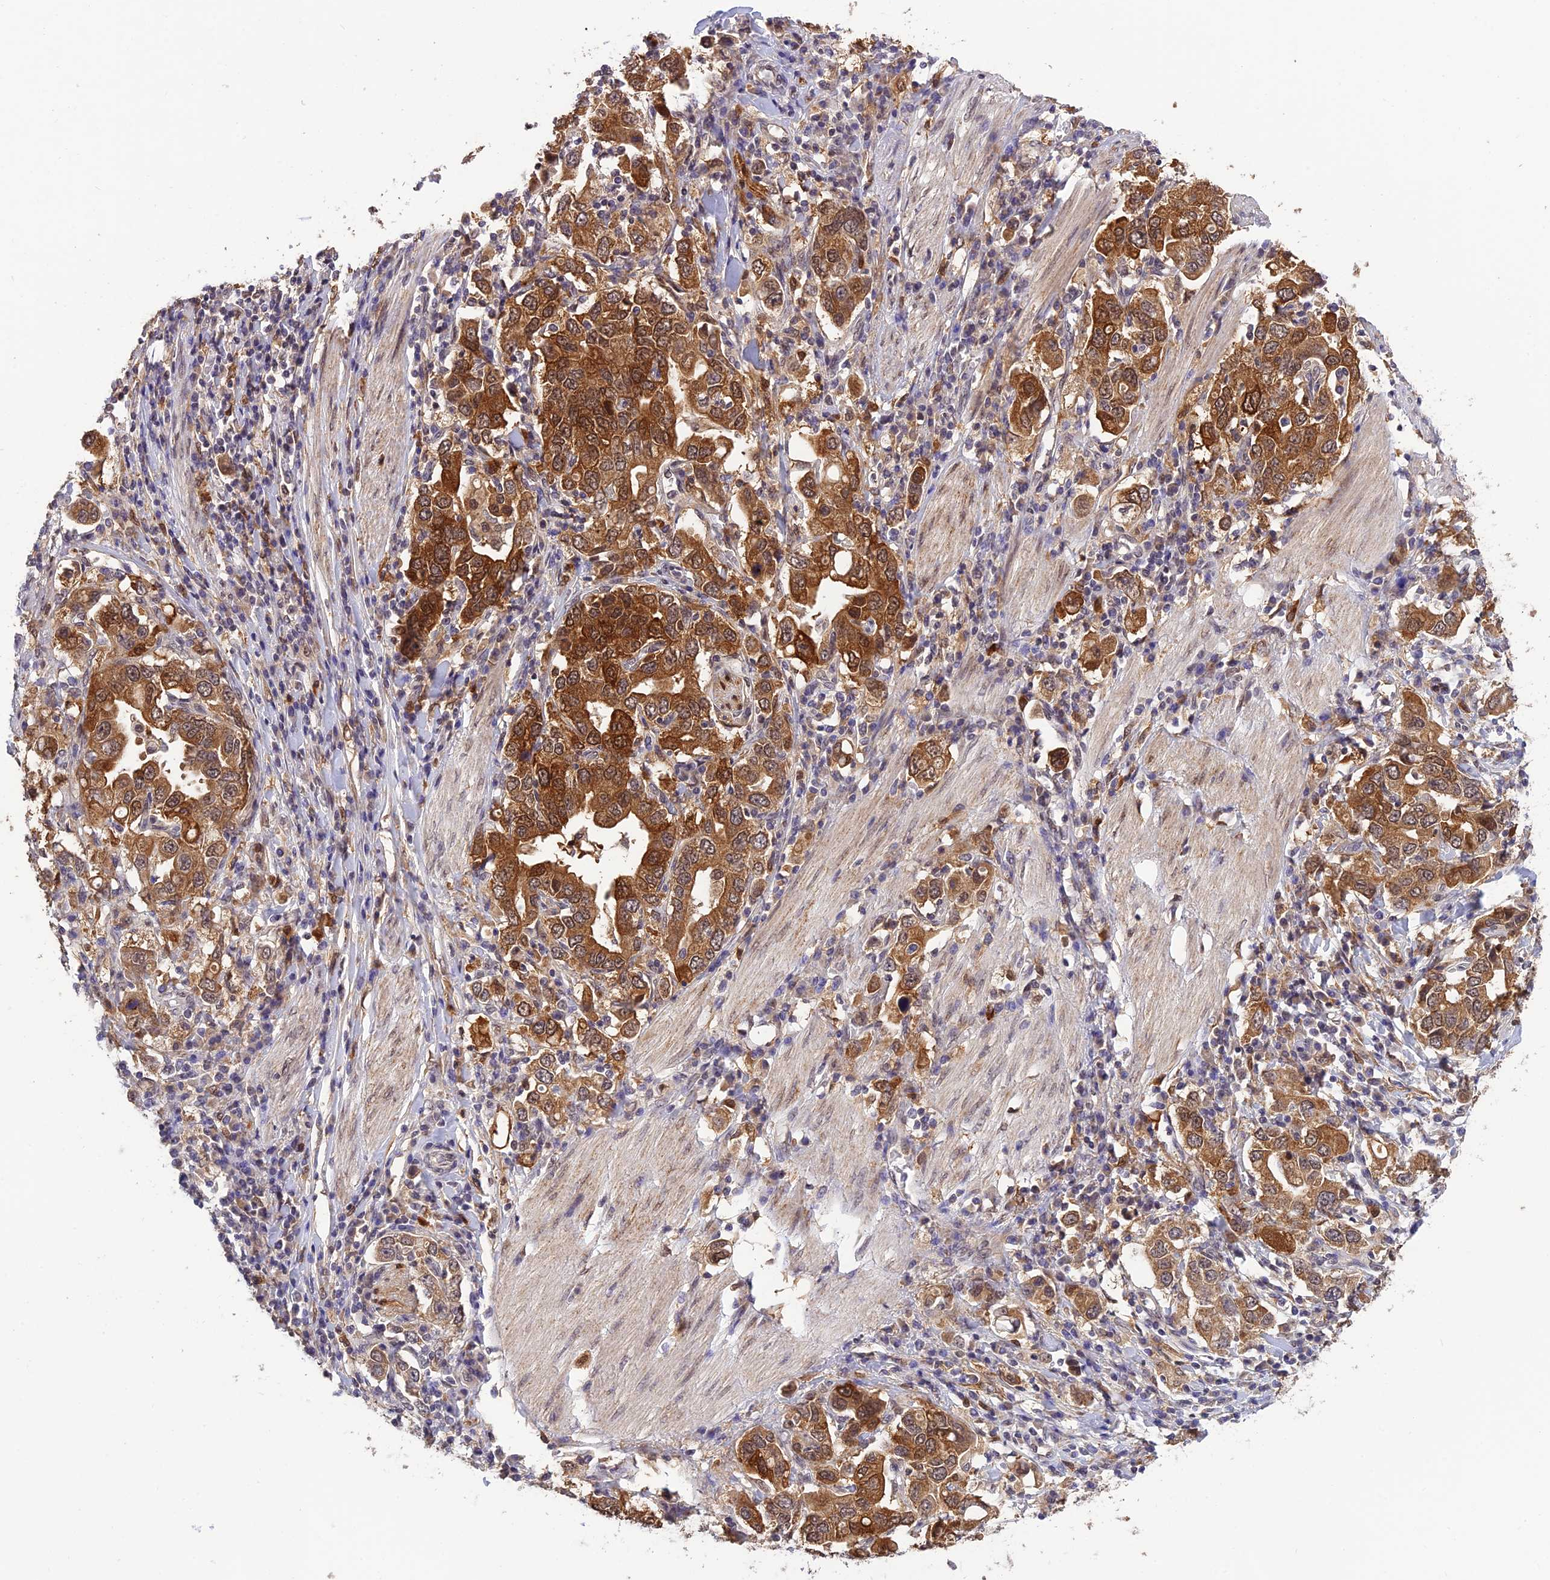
{"staining": {"intensity": "strong", "quantity": ">75%", "location": "cytoplasmic/membranous"}, "tissue": "stomach cancer", "cell_type": "Tumor cells", "image_type": "cancer", "snomed": [{"axis": "morphology", "description": "Adenocarcinoma, NOS"}, {"axis": "topography", "description": "Stomach, upper"}], "caption": "This is a histology image of IHC staining of stomach cancer, which shows strong expression in the cytoplasmic/membranous of tumor cells.", "gene": "MNS1", "patient": {"sex": "male", "age": 62}}